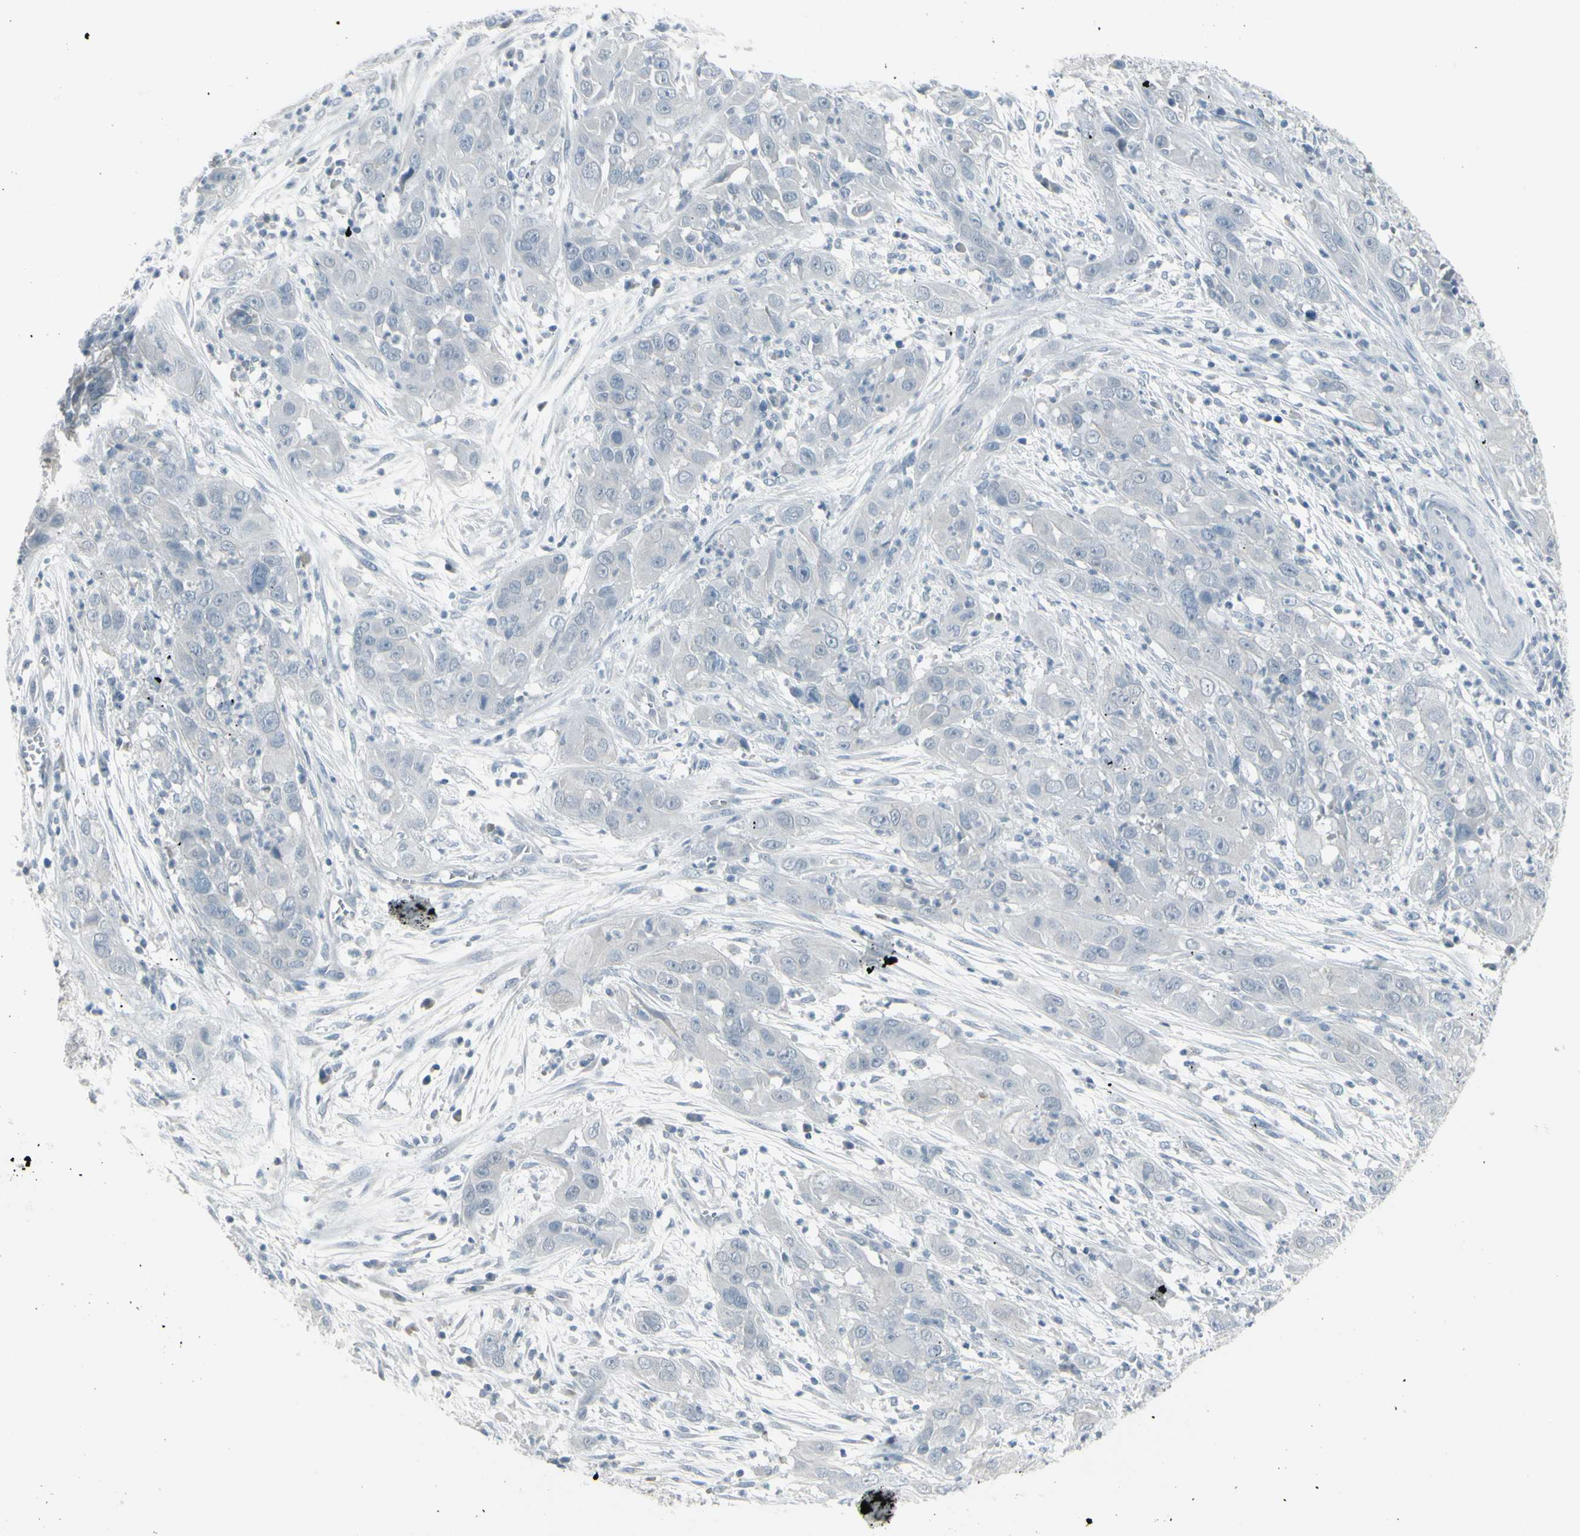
{"staining": {"intensity": "negative", "quantity": "none", "location": "none"}, "tissue": "cervical cancer", "cell_type": "Tumor cells", "image_type": "cancer", "snomed": [{"axis": "morphology", "description": "Squamous cell carcinoma, NOS"}, {"axis": "topography", "description": "Cervix"}], "caption": "Immunohistochemistry photomicrograph of human cervical cancer stained for a protein (brown), which displays no positivity in tumor cells.", "gene": "RAB3A", "patient": {"sex": "female", "age": 32}}